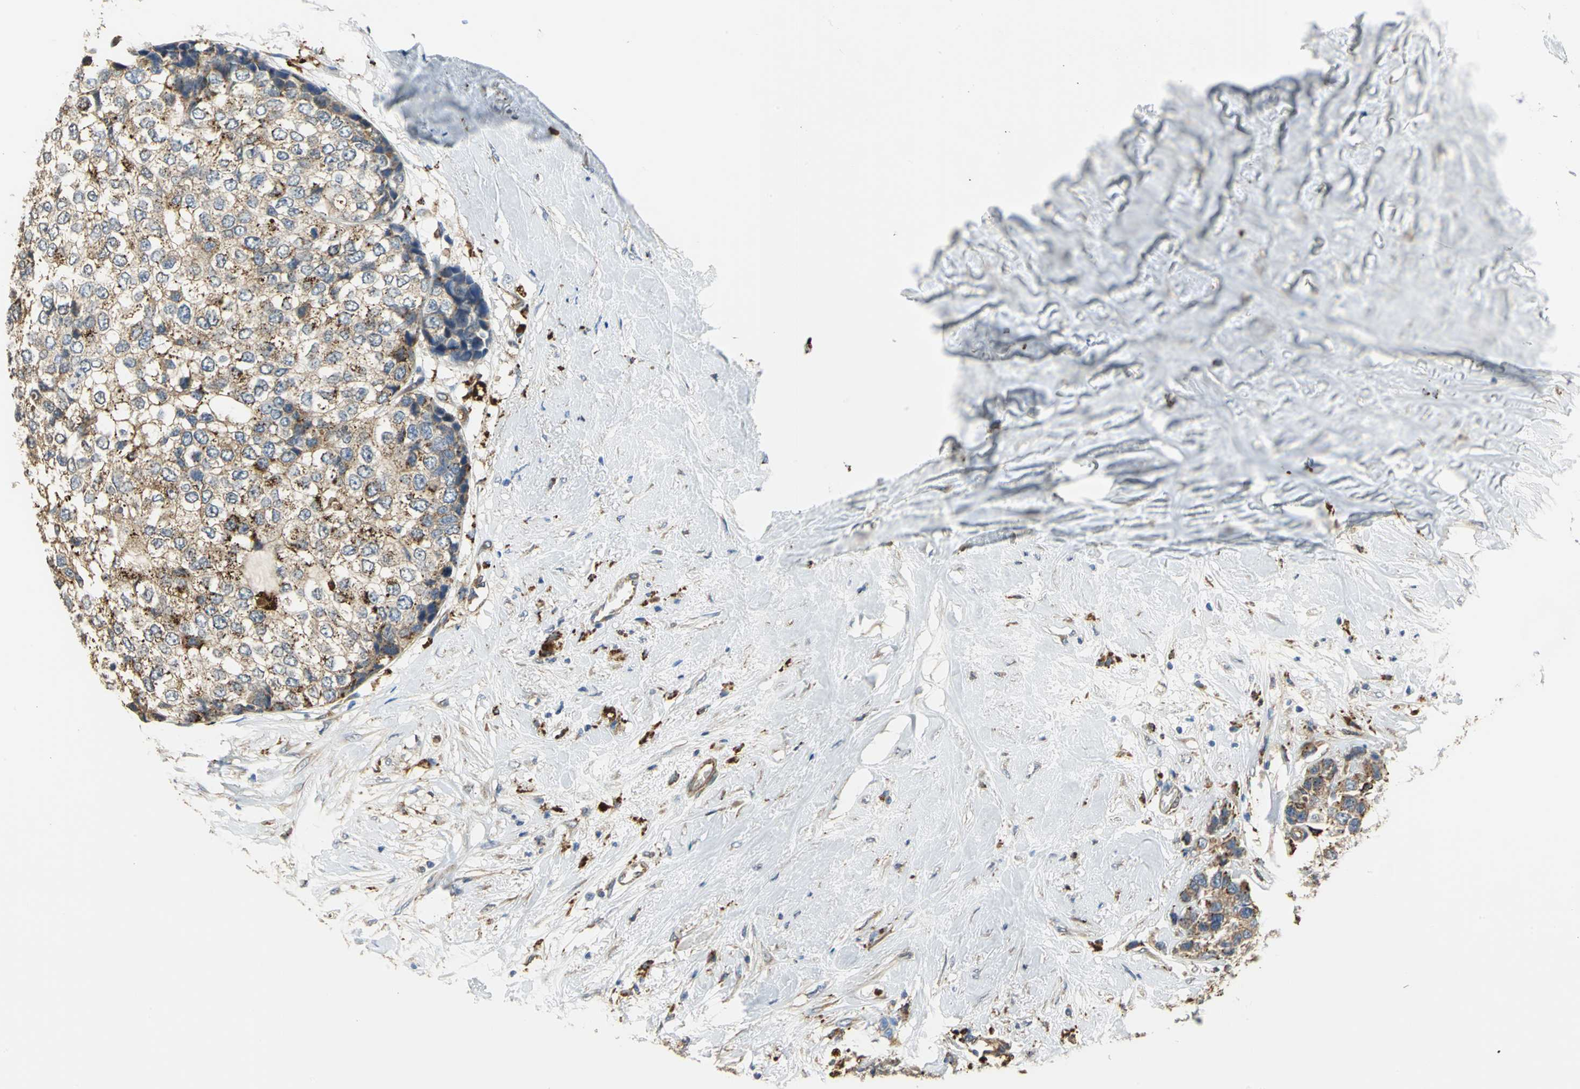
{"staining": {"intensity": "weak", "quantity": "25%-75%", "location": "cytoplasmic/membranous"}, "tissue": "breast cancer", "cell_type": "Tumor cells", "image_type": "cancer", "snomed": [{"axis": "morphology", "description": "Duct carcinoma"}, {"axis": "topography", "description": "Breast"}], "caption": "Immunohistochemistry photomicrograph of neoplastic tissue: invasive ductal carcinoma (breast) stained using immunohistochemistry (IHC) shows low levels of weak protein expression localized specifically in the cytoplasmic/membranous of tumor cells, appearing as a cytoplasmic/membranous brown color.", "gene": "DIAPH2", "patient": {"sex": "female", "age": 51}}